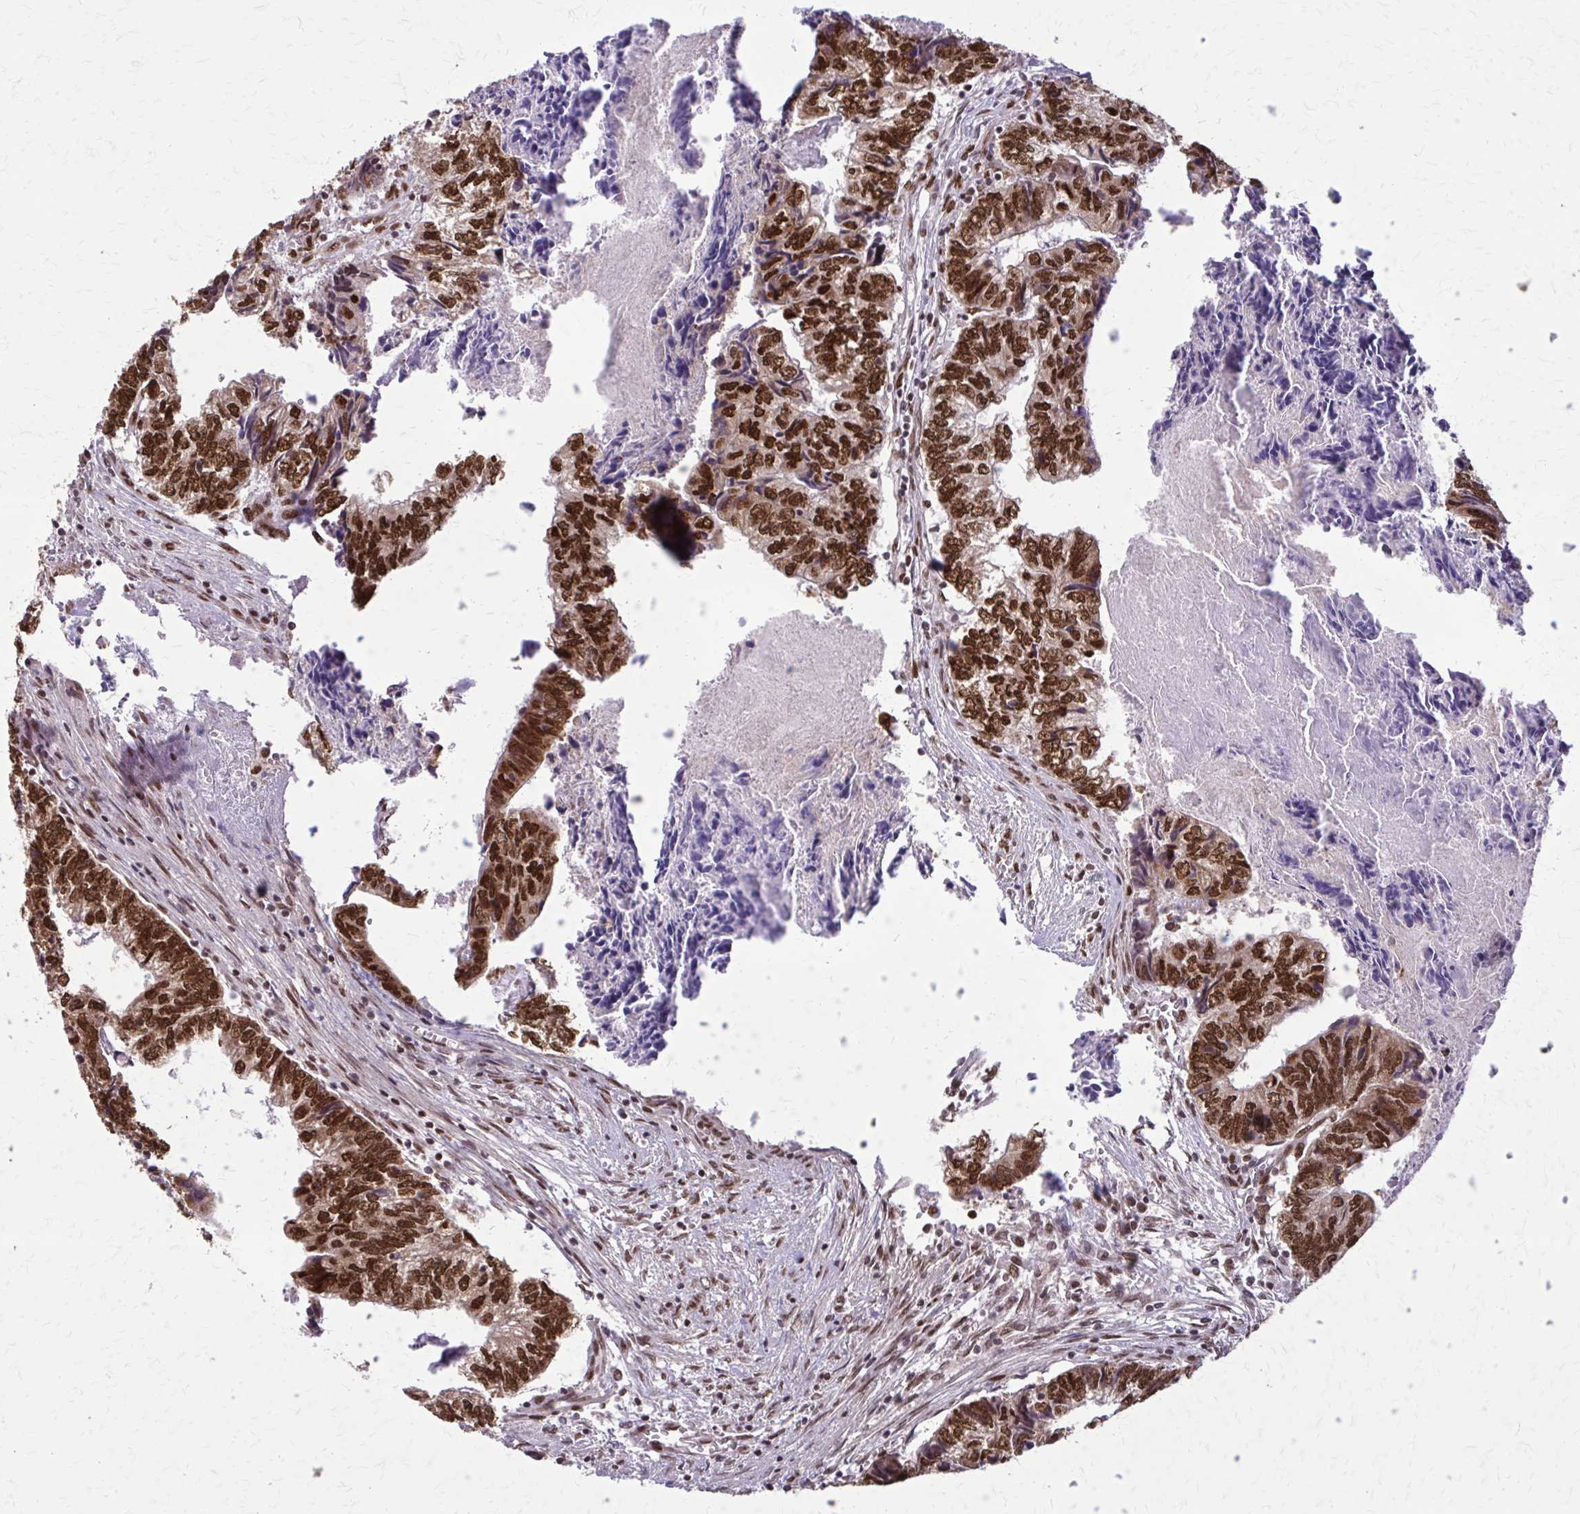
{"staining": {"intensity": "strong", "quantity": ">75%", "location": "nuclear"}, "tissue": "colorectal cancer", "cell_type": "Tumor cells", "image_type": "cancer", "snomed": [{"axis": "morphology", "description": "Adenocarcinoma, NOS"}, {"axis": "topography", "description": "Colon"}], "caption": "Colorectal cancer (adenocarcinoma) tissue exhibits strong nuclear staining in about >75% of tumor cells, visualized by immunohistochemistry.", "gene": "TTF1", "patient": {"sex": "male", "age": 86}}